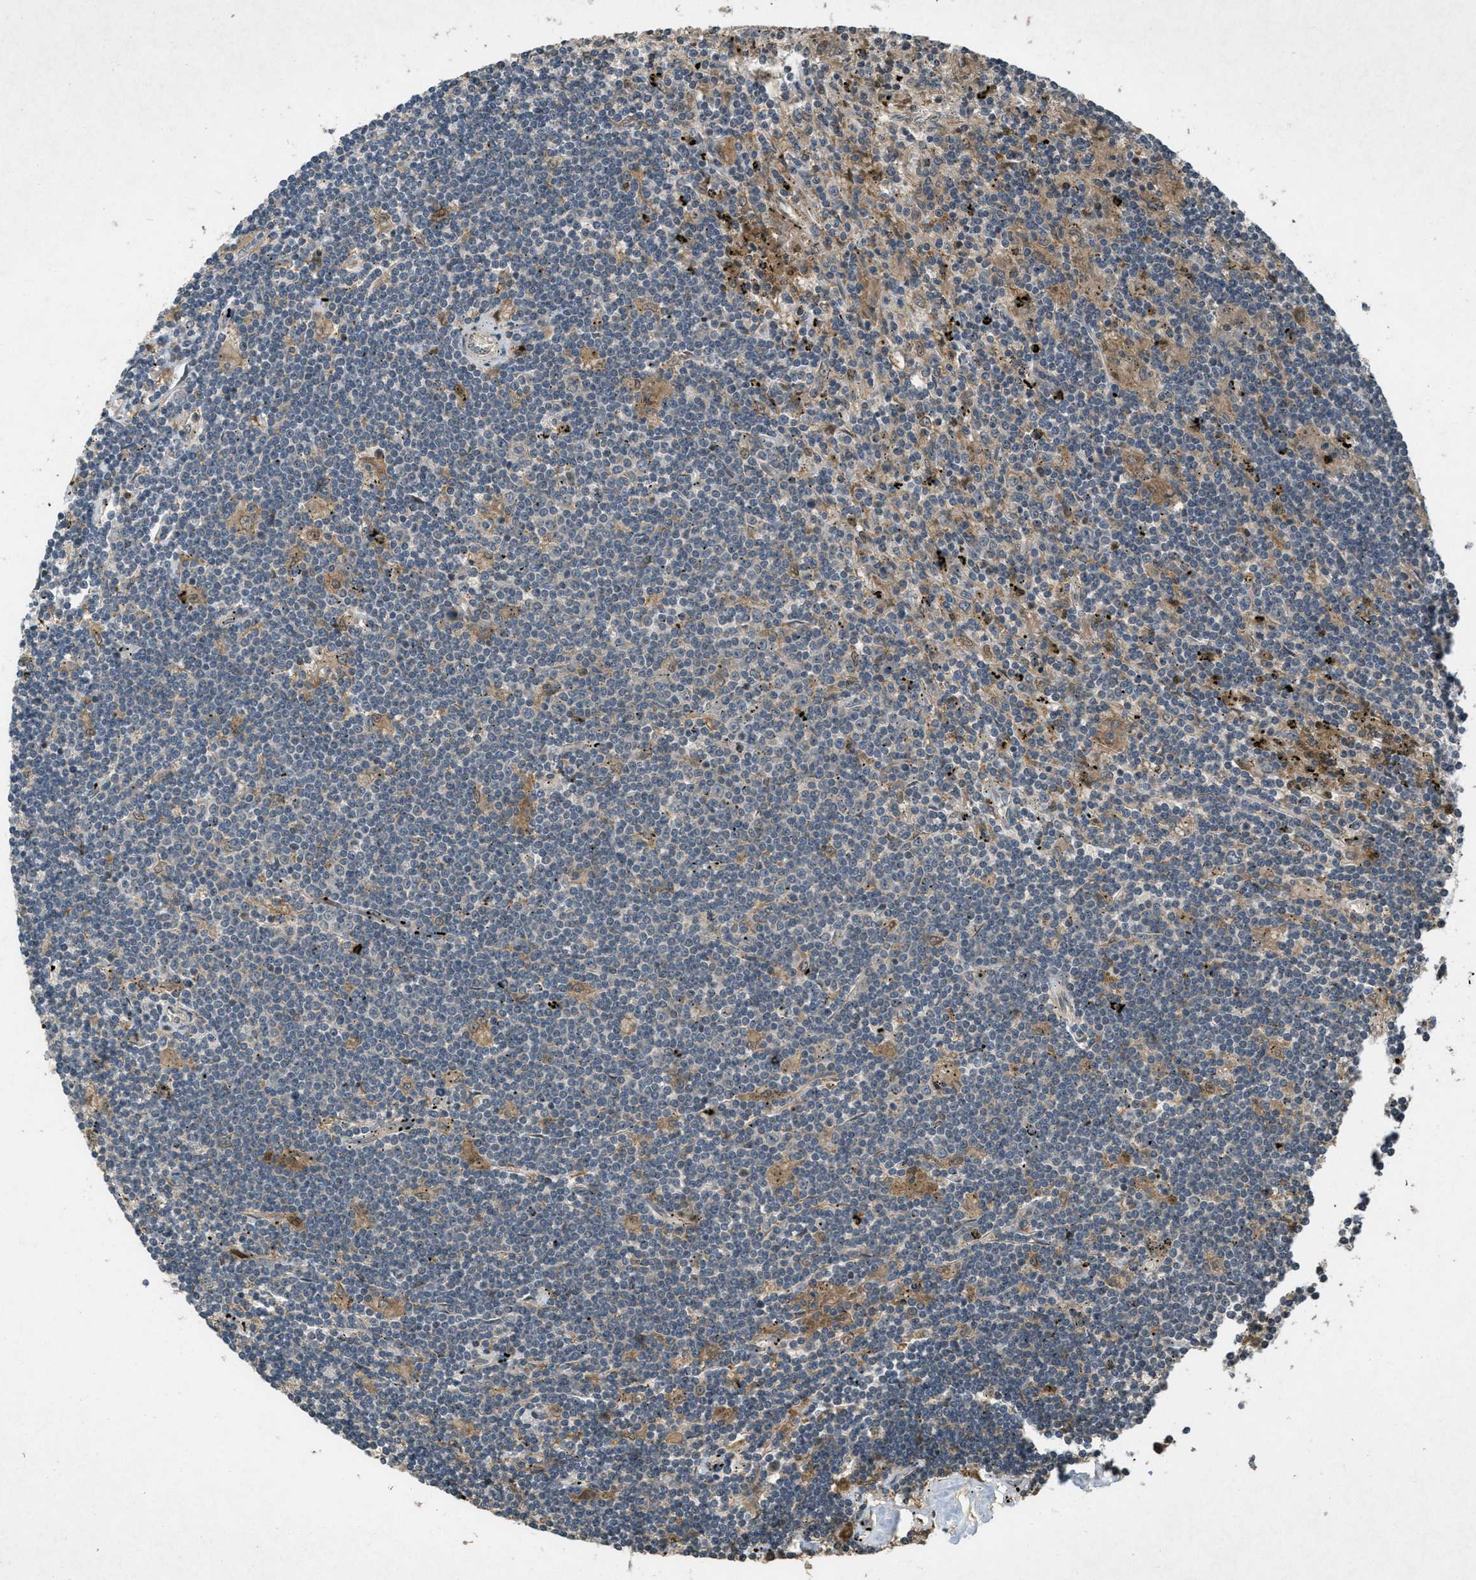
{"staining": {"intensity": "negative", "quantity": "none", "location": "none"}, "tissue": "lymphoma", "cell_type": "Tumor cells", "image_type": "cancer", "snomed": [{"axis": "morphology", "description": "Malignant lymphoma, non-Hodgkin's type, Low grade"}, {"axis": "topography", "description": "Spleen"}], "caption": "Immunohistochemical staining of human malignant lymphoma, non-Hodgkin's type (low-grade) exhibits no significant positivity in tumor cells. The staining was performed using DAB to visualize the protein expression in brown, while the nuclei were stained in blue with hematoxylin (Magnification: 20x).", "gene": "ATG7", "patient": {"sex": "male", "age": 76}}